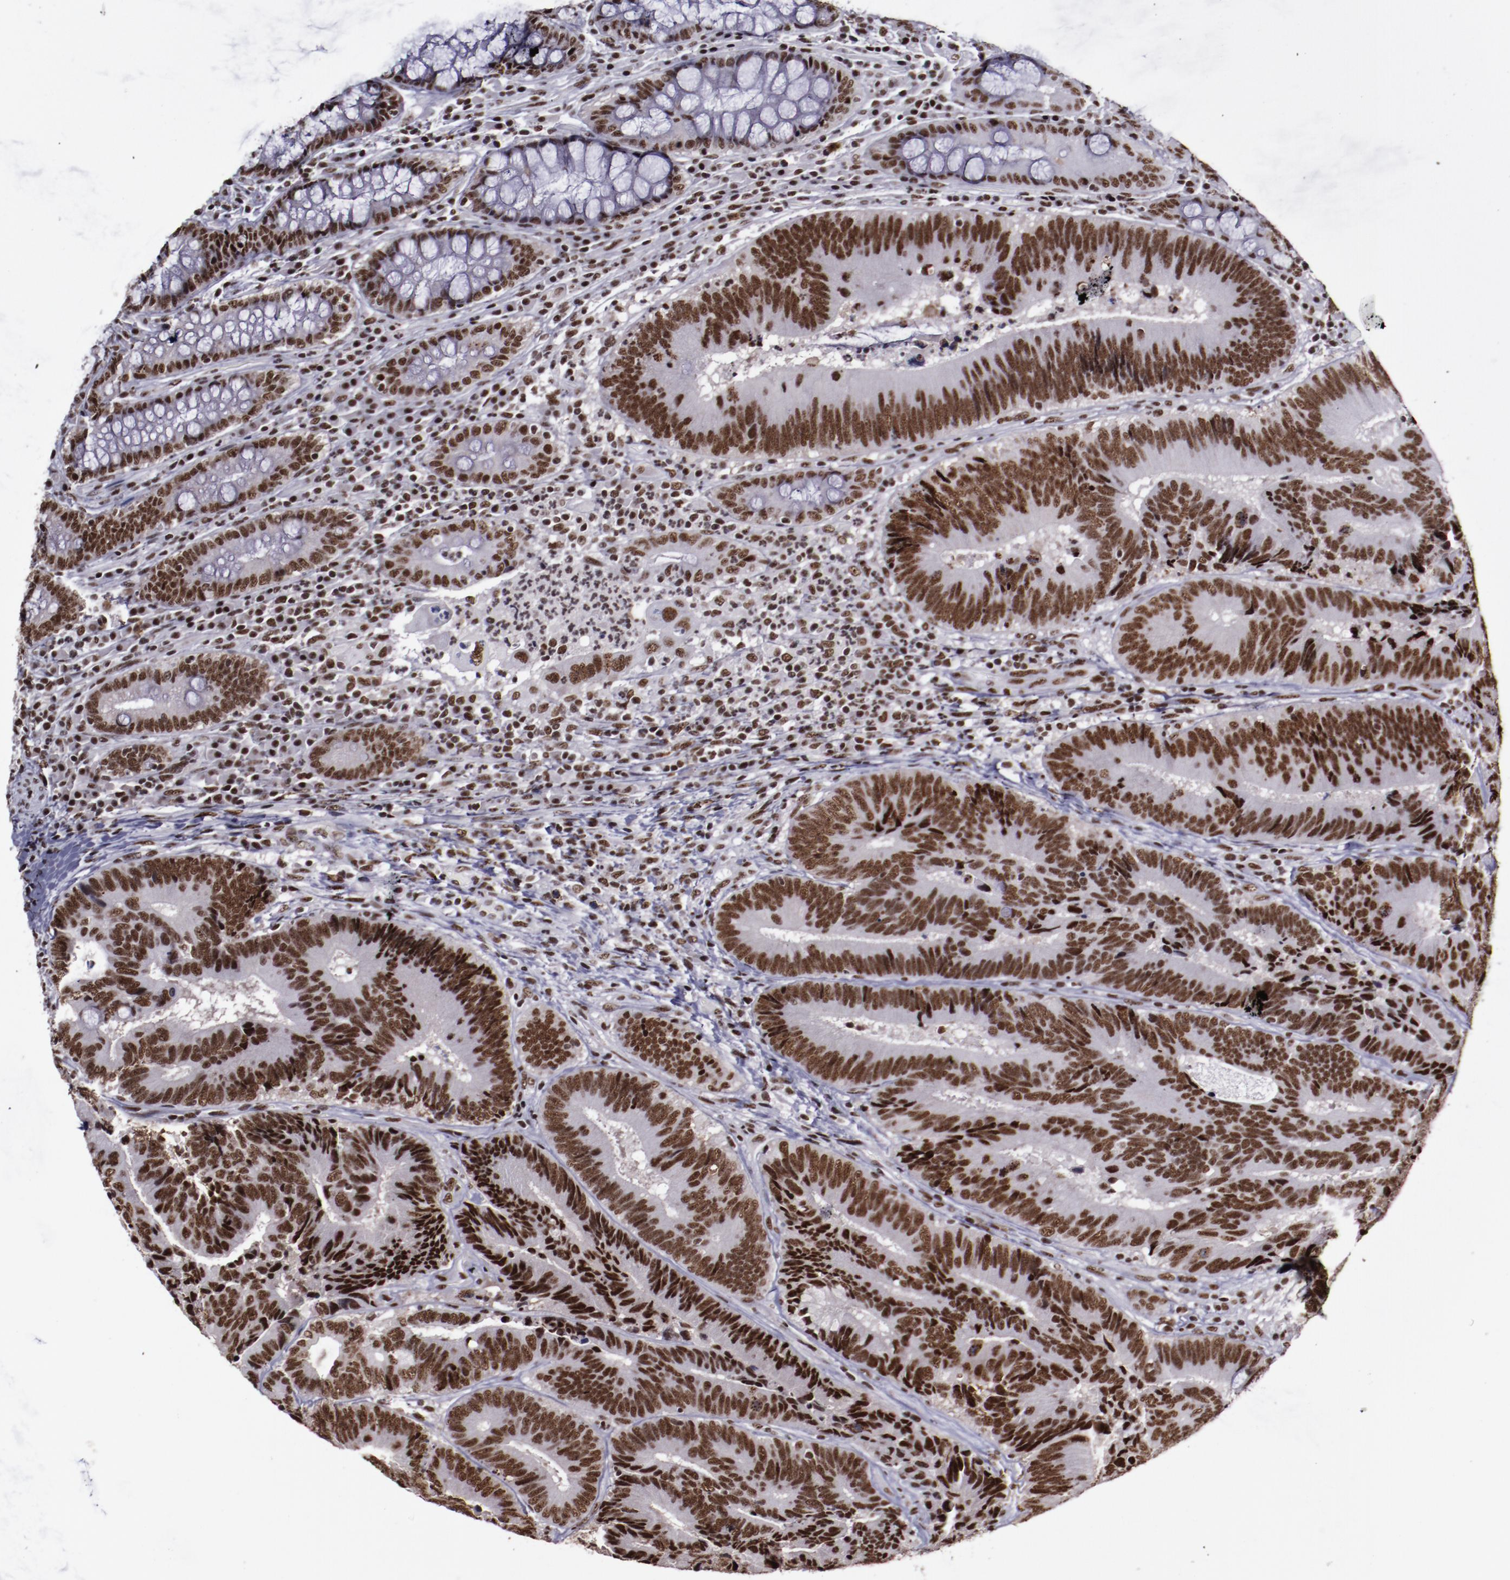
{"staining": {"intensity": "strong", "quantity": ">75%", "location": "nuclear"}, "tissue": "colorectal cancer", "cell_type": "Tumor cells", "image_type": "cancer", "snomed": [{"axis": "morphology", "description": "Normal tissue, NOS"}, {"axis": "morphology", "description": "Adenocarcinoma, NOS"}, {"axis": "topography", "description": "Colon"}], "caption": "Adenocarcinoma (colorectal) was stained to show a protein in brown. There is high levels of strong nuclear expression in about >75% of tumor cells. The protein of interest is stained brown, and the nuclei are stained in blue (DAB IHC with brightfield microscopy, high magnification).", "gene": "ERH", "patient": {"sex": "female", "age": 78}}